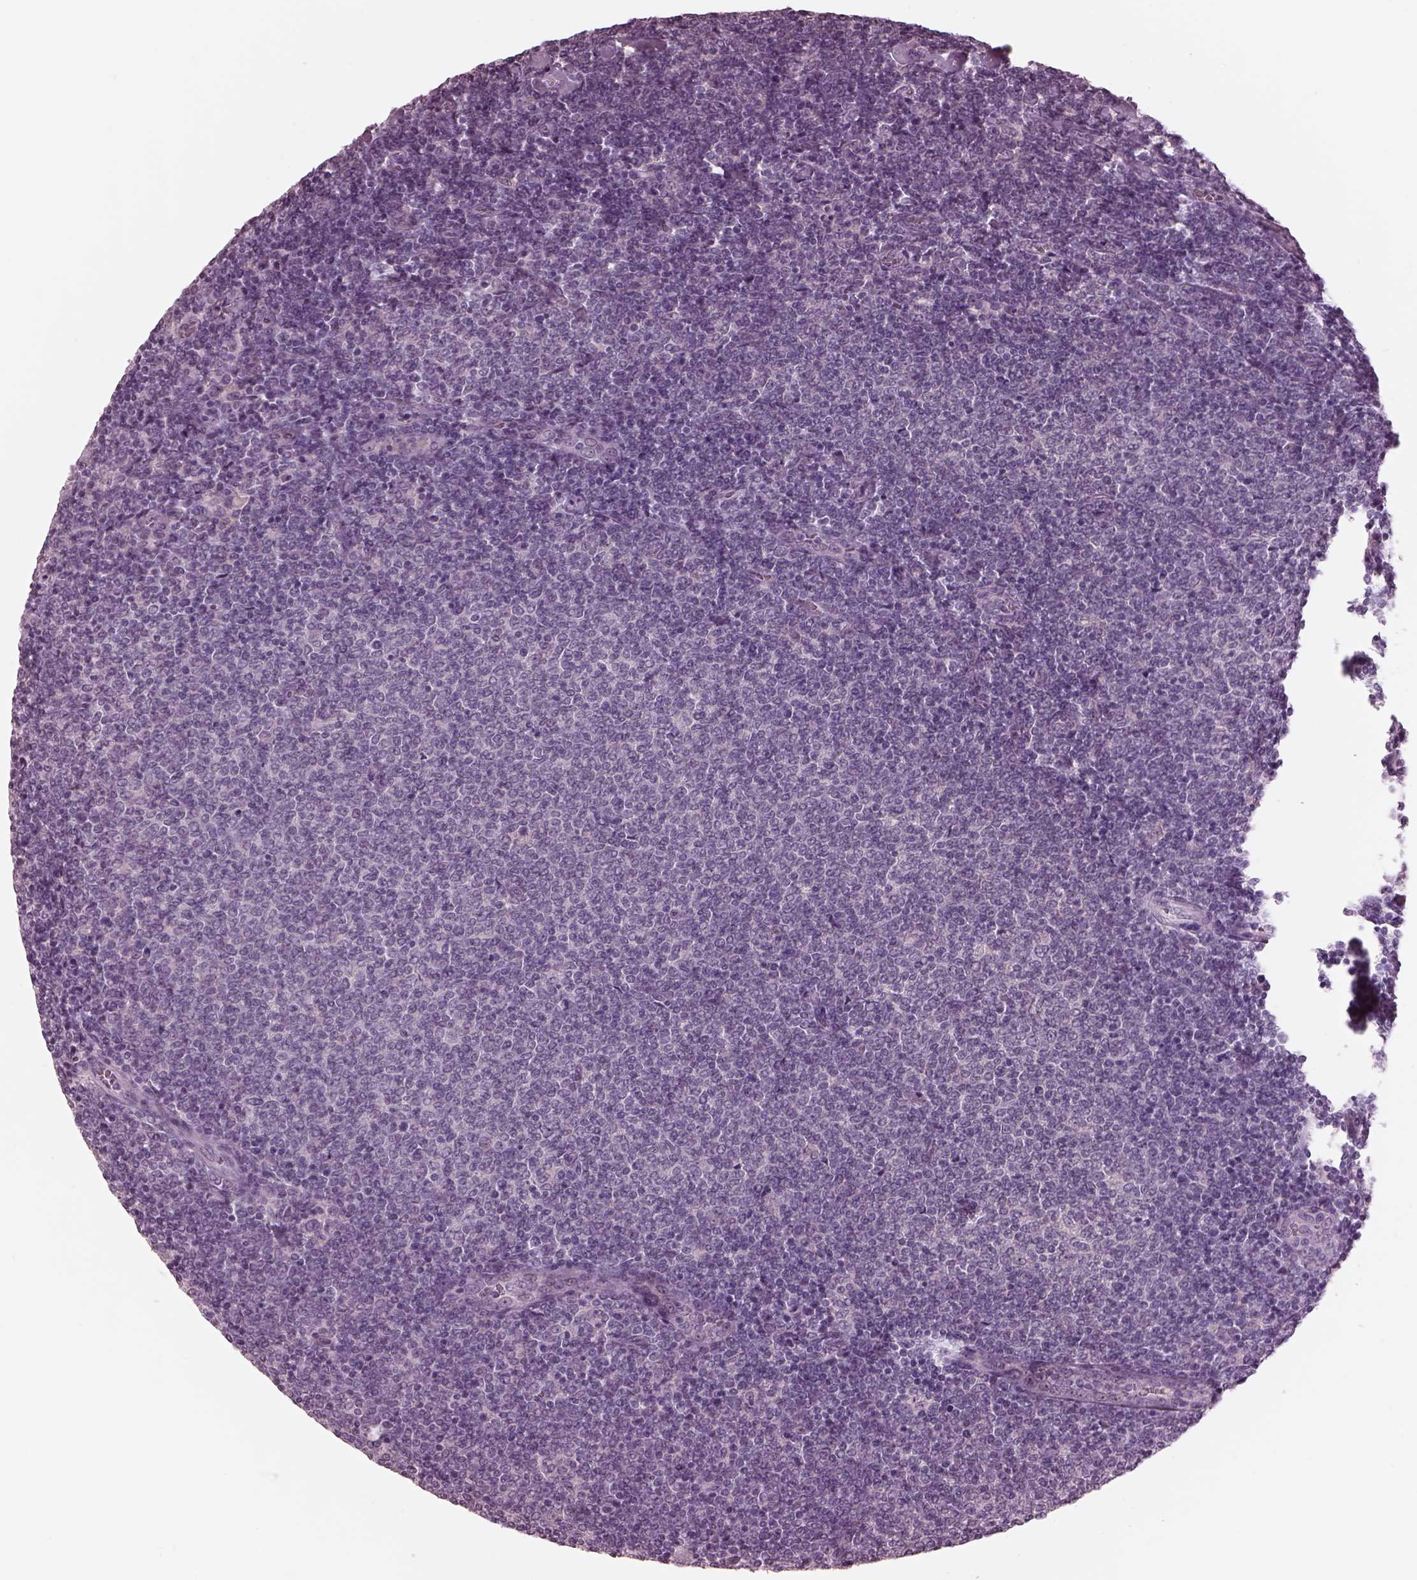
{"staining": {"intensity": "negative", "quantity": "none", "location": "none"}, "tissue": "lymphoma", "cell_type": "Tumor cells", "image_type": "cancer", "snomed": [{"axis": "morphology", "description": "Malignant lymphoma, non-Hodgkin's type, Low grade"}, {"axis": "topography", "description": "Lymph node"}], "caption": "Immunohistochemistry micrograph of neoplastic tissue: malignant lymphoma, non-Hodgkin's type (low-grade) stained with DAB displays no significant protein expression in tumor cells.", "gene": "GARIN4", "patient": {"sex": "male", "age": 52}}